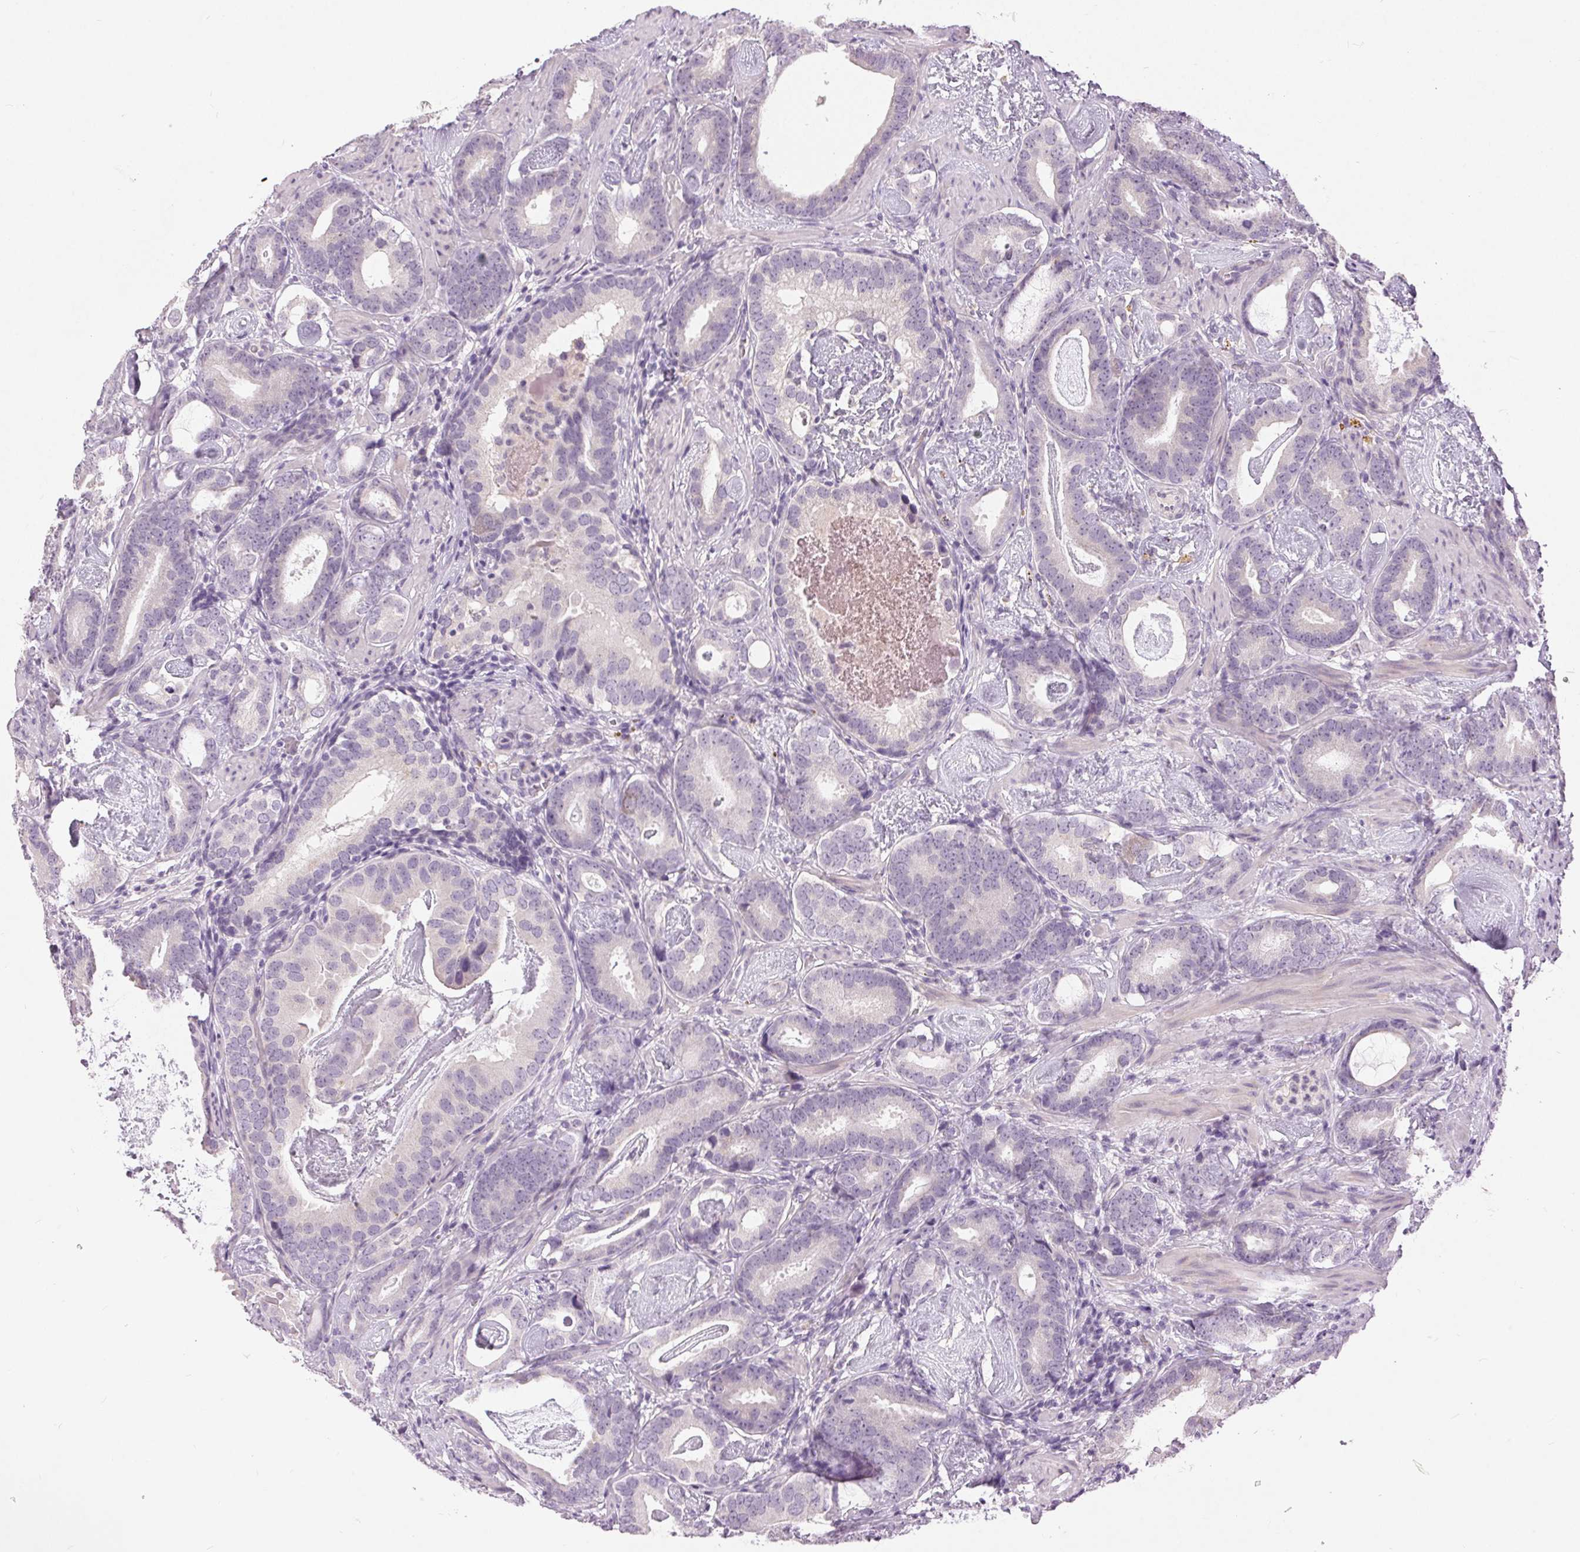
{"staining": {"intensity": "negative", "quantity": "none", "location": "none"}, "tissue": "prostate cancer", "cell_type": "Tumor cells", "image_type": "cancer", "snomed": [{"axis": "morphology", "description": "Adenocarcinoma, Low grade"}, {"axis": "topography", "description": "Prostate and seminal vesicle, NOS"}], "caption": "Prostate cancer stained for a protein using immunohistochemistry (IHC) shows no staining tumor cells.", "gene": "DSG3", "patient": {"sex": "male", "age": 71}}